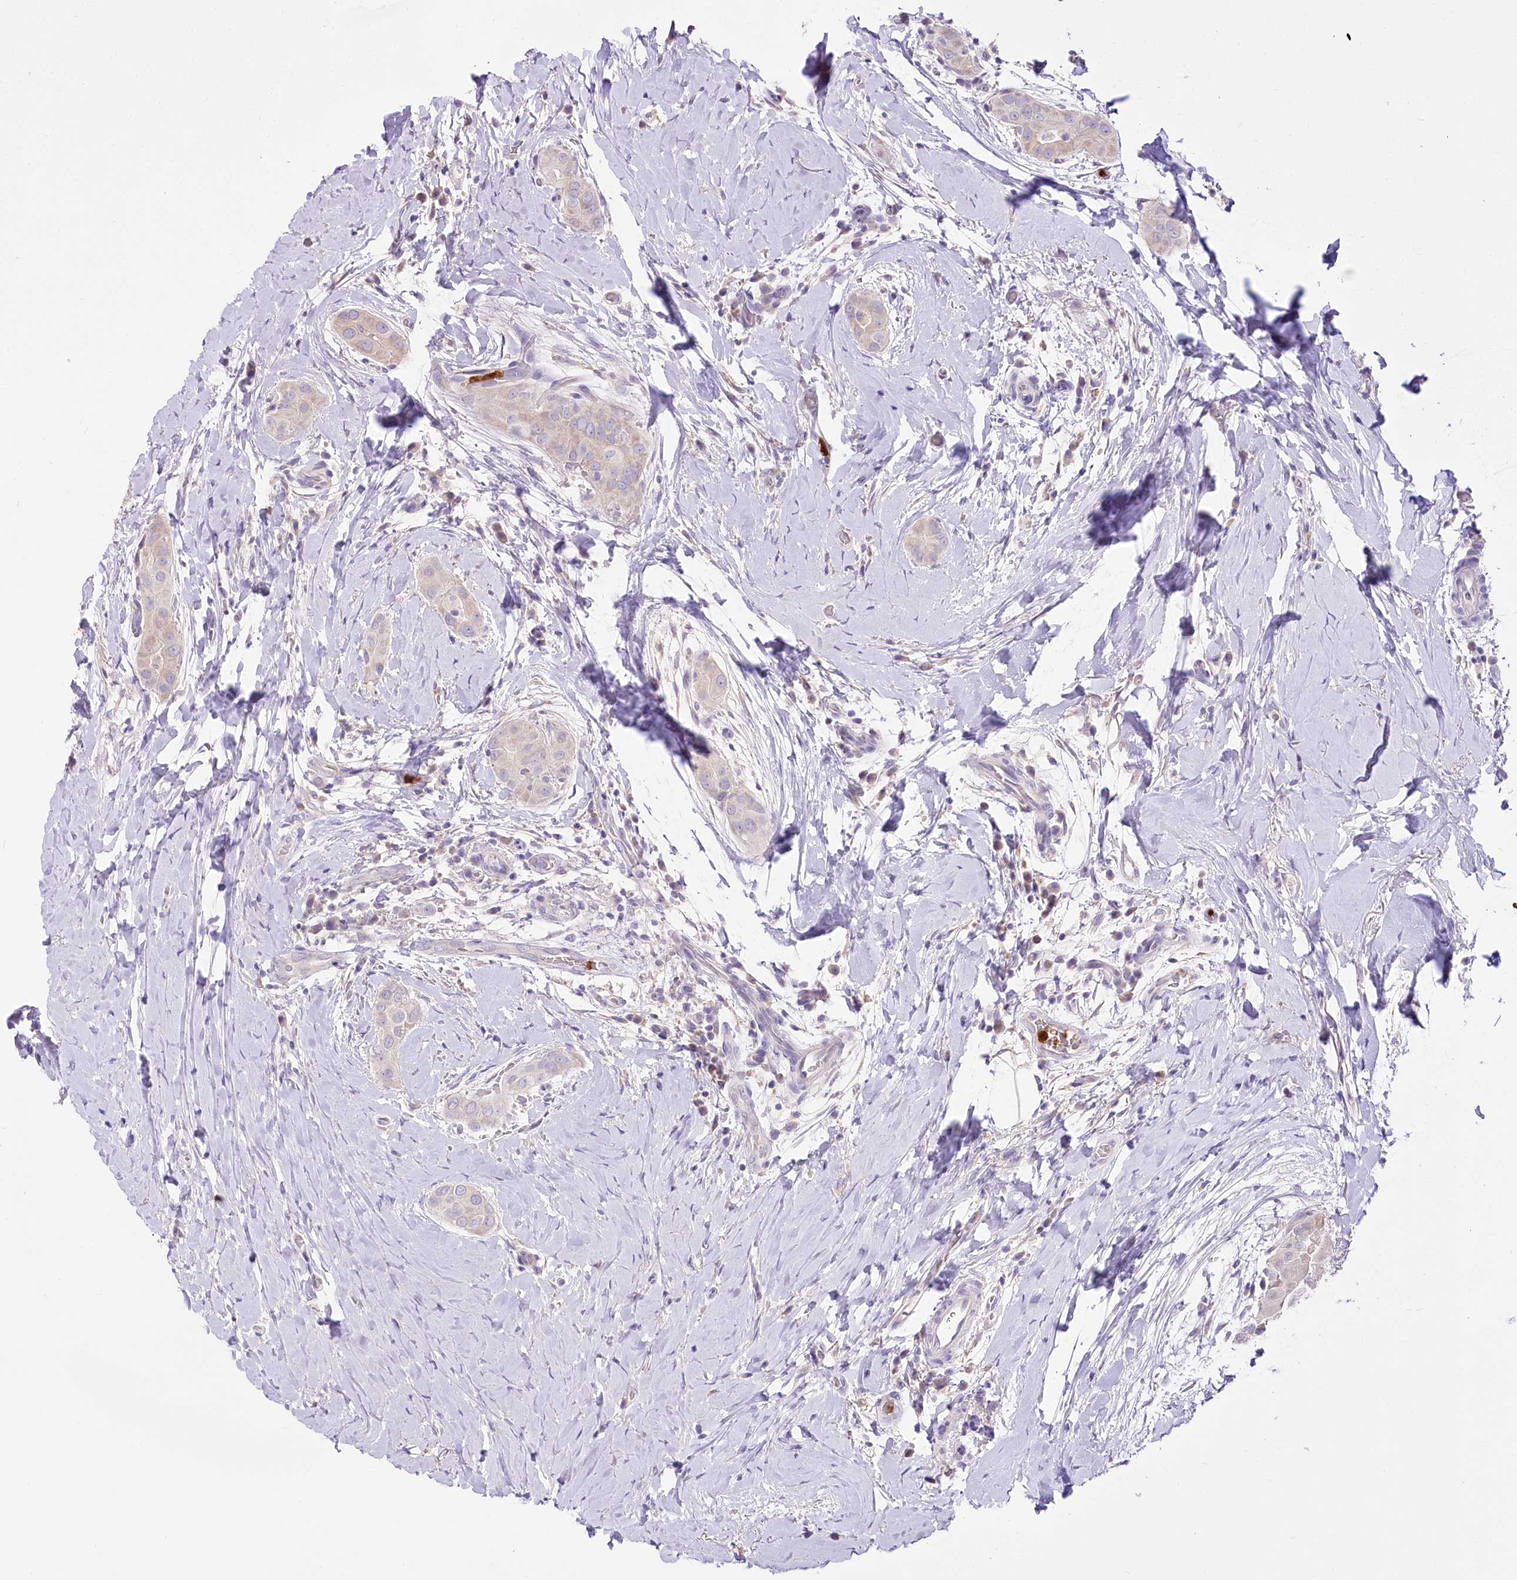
{"staining": {"intensity": "negative", "quantity": "none", "location": "none"}, "tissue": "thyroid cancer", "cell_type": "Tumor cells", "image_type": "cancer", "snomed": [{"axis": "morphology", "description": "Papillary adenocarcinoma, NOS"}, {"axis": "topography", "description": "Thyroid gland"}], "caption": "An image of human thyroid cancer (papillary adenocarcinoma) is negative for staining in tumor cells.", "gene": "DPYD", "patient": {"sex": "male", "age": 33}}